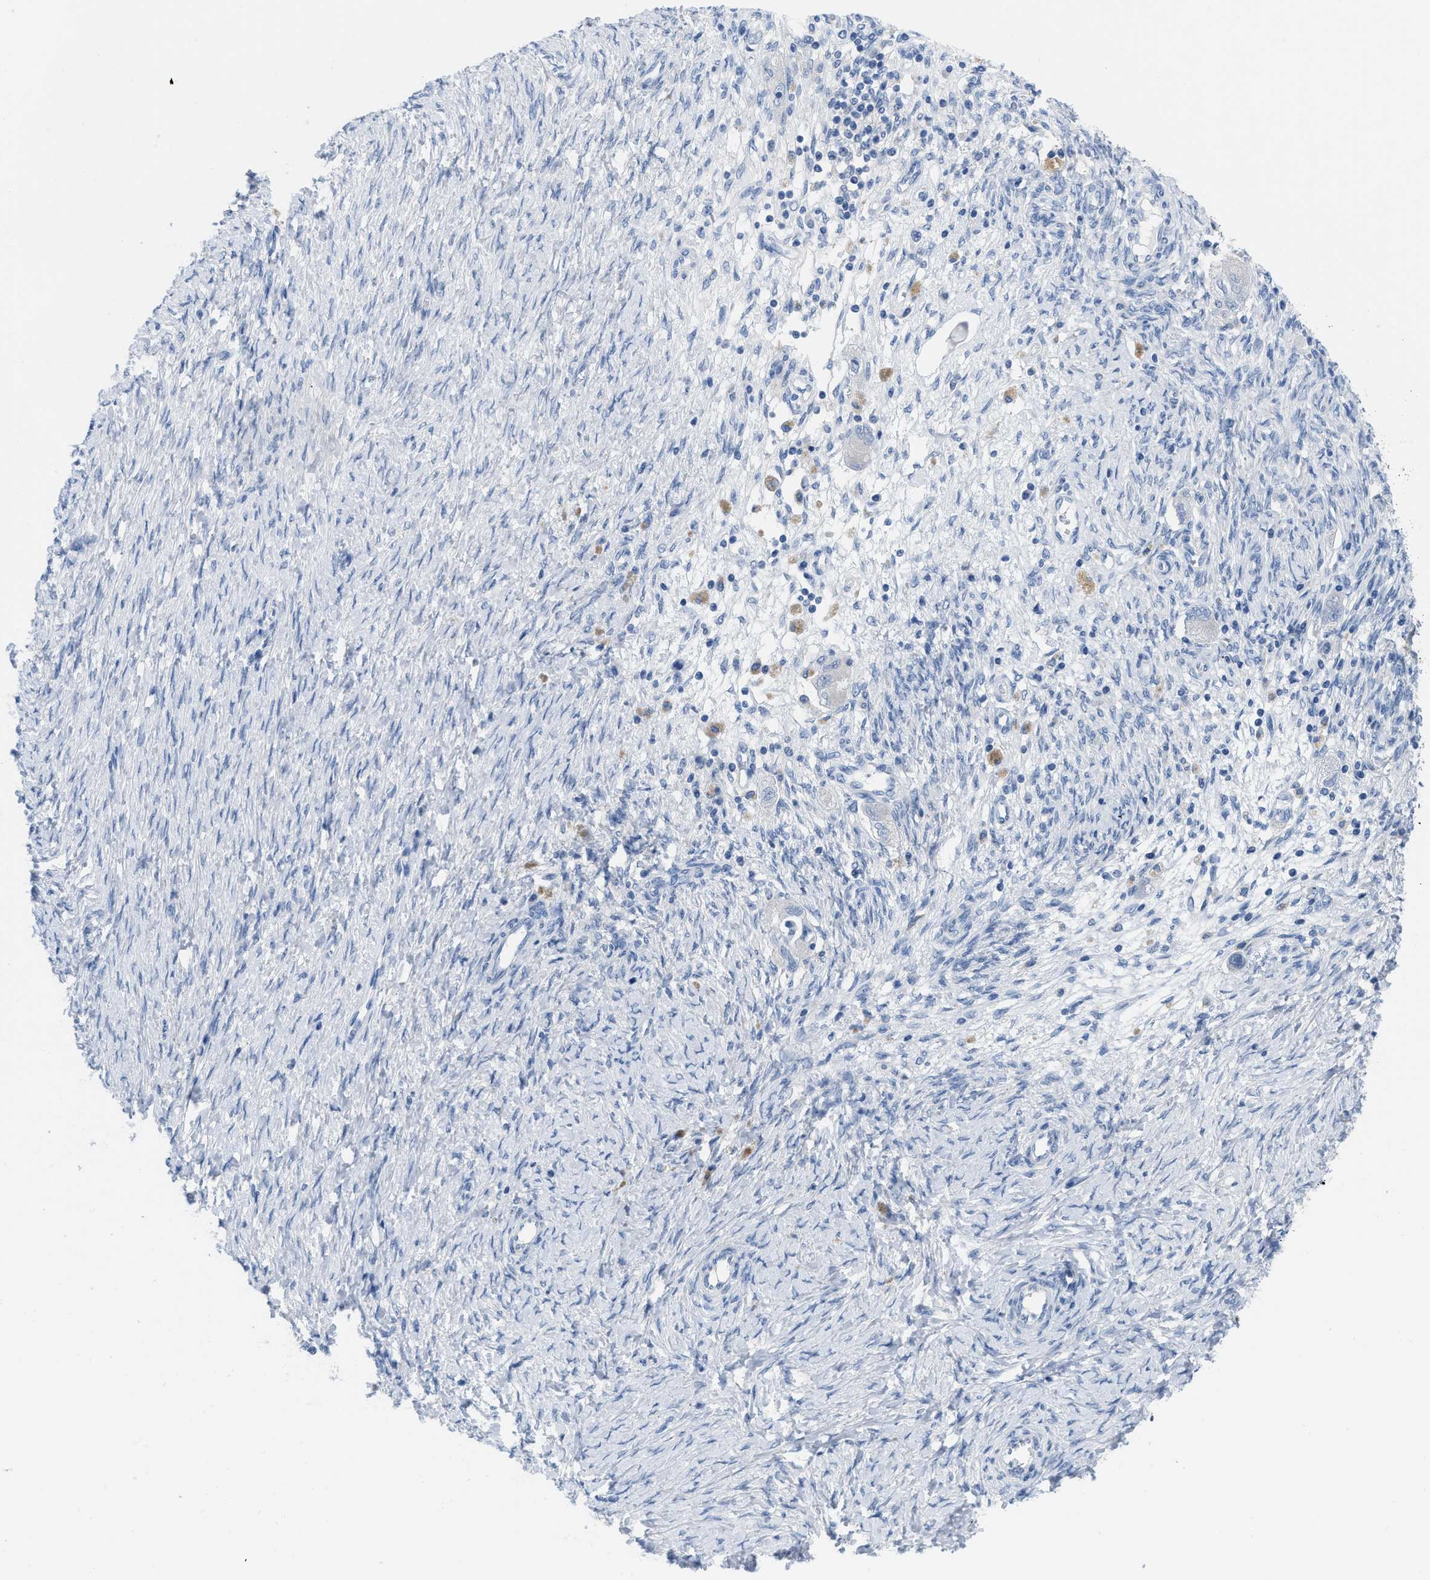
{"staining": {"intensity": "negative", "quantity": "none", "location": "none"}, "tissue": "ovarian cancer", "cell_type": "Tumor cells", "image_type": "cancer", "snomed": [{"axis": "morphology", "description": "Carcinoma, NOS"}, {"axis": "morphology", "description": "Cystadenocarcinoma, serous, NOS"}, {"axis": "topography", "description": "Ovary"}], "caption": "The image displays no significant expression in tumor cells of ovarian serous cystadenocarcinoma. (DAB immunohistochemistry visualized using brightfield microscopy, high magnification).", "gene": "PYY", "patient": {"sex": "female", "age": 69}}